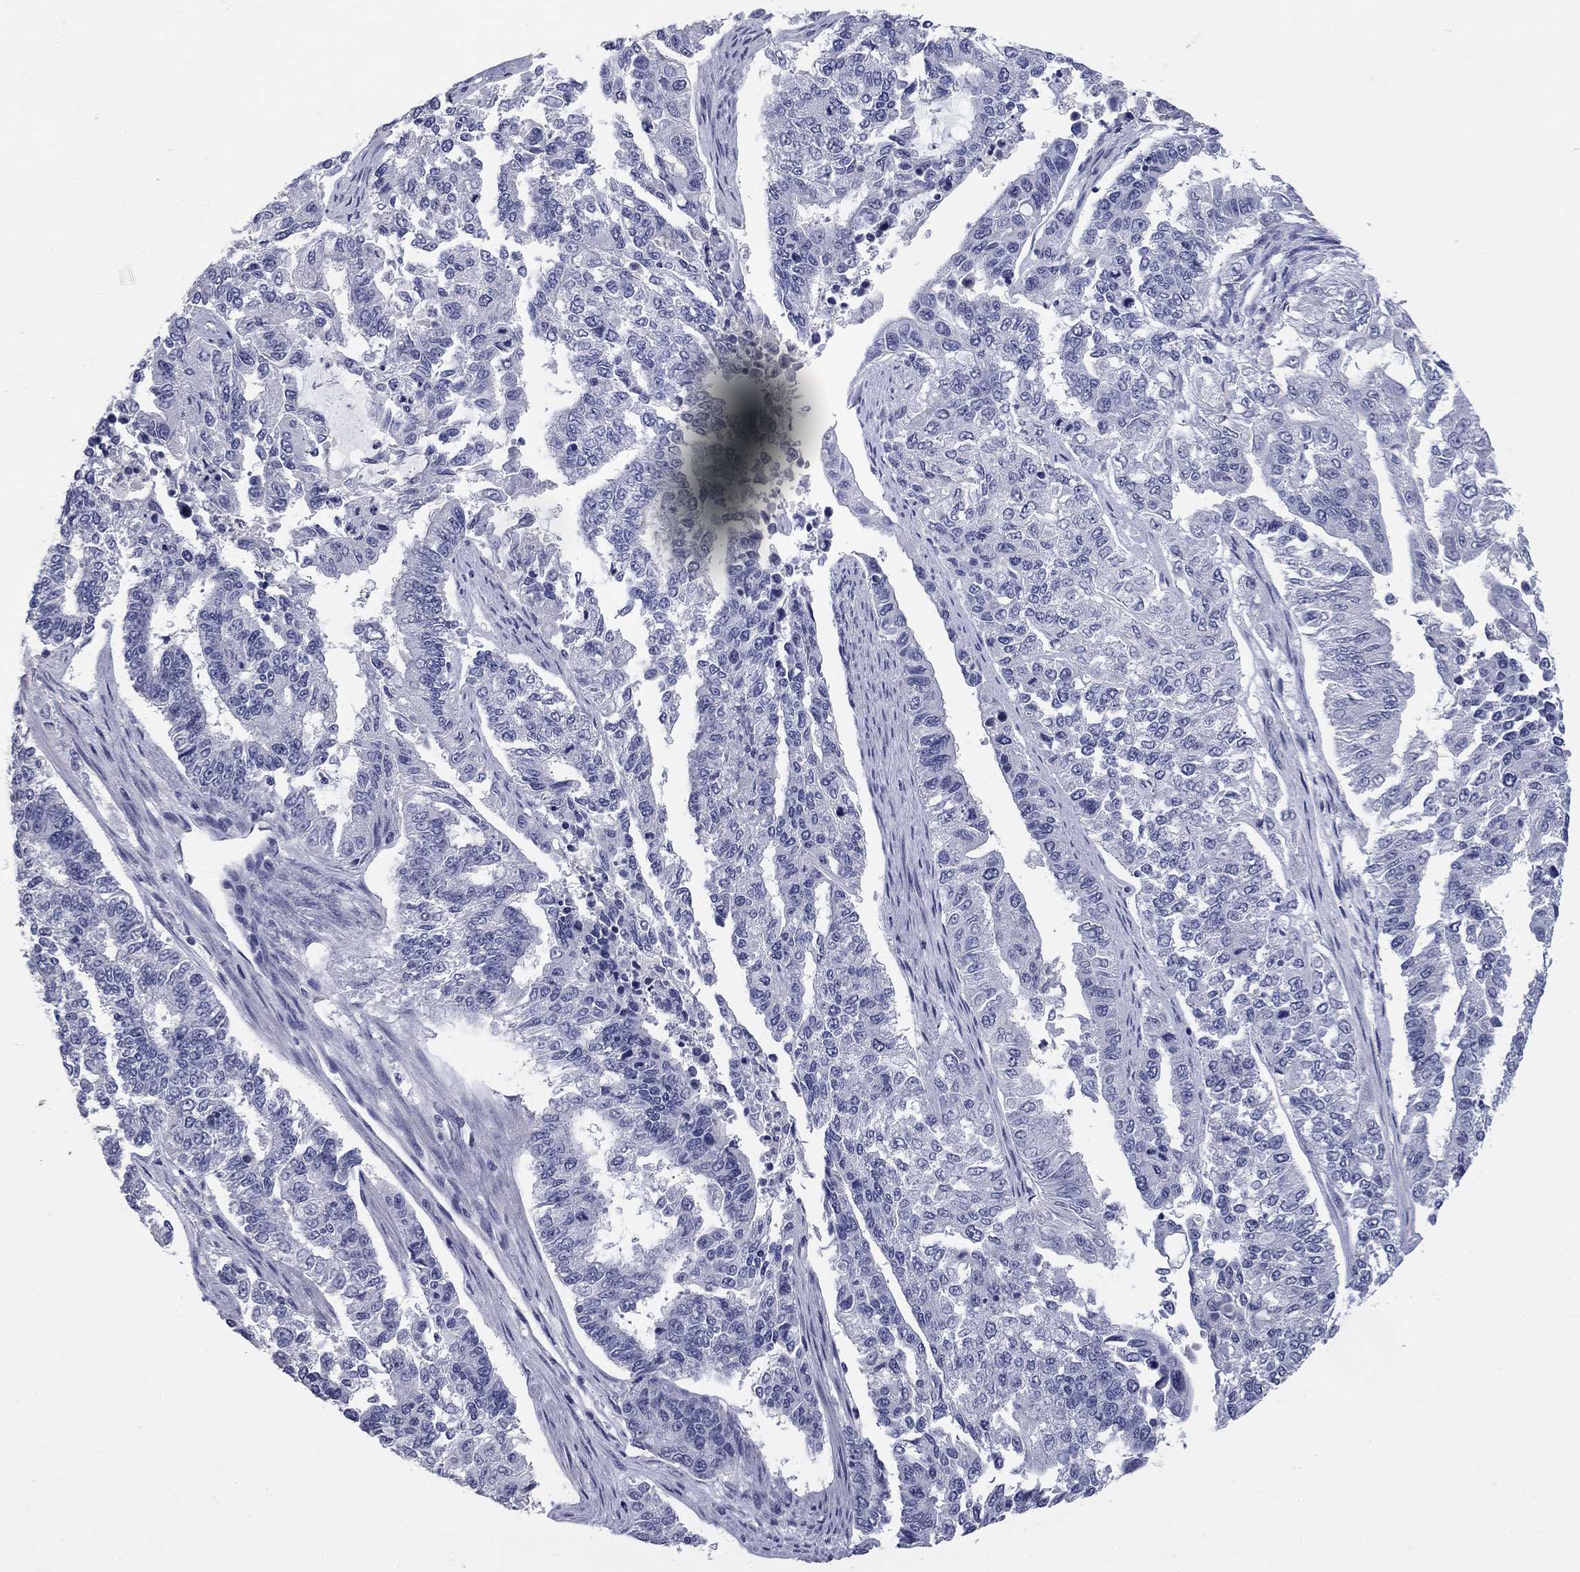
{"staining": {"intensity": "negative", "quantity": "none", "location": "none"}, "tissue": "endometrial cancer", "cell_type": "Tumor cells", "image_type": "cancer", "snomed": [{"axis": "morphology", "description": "Adenocarcinoma, NOS"}, {"axis": "topography", "description": "Uterus"}], "caption": "Adenocarcinoma (endometrial) was stained to show a protein in brown. There is no significant staining in tumor cells.", "gene": "ELAVL4", "patient": {"sex": "female", "age": 59}}